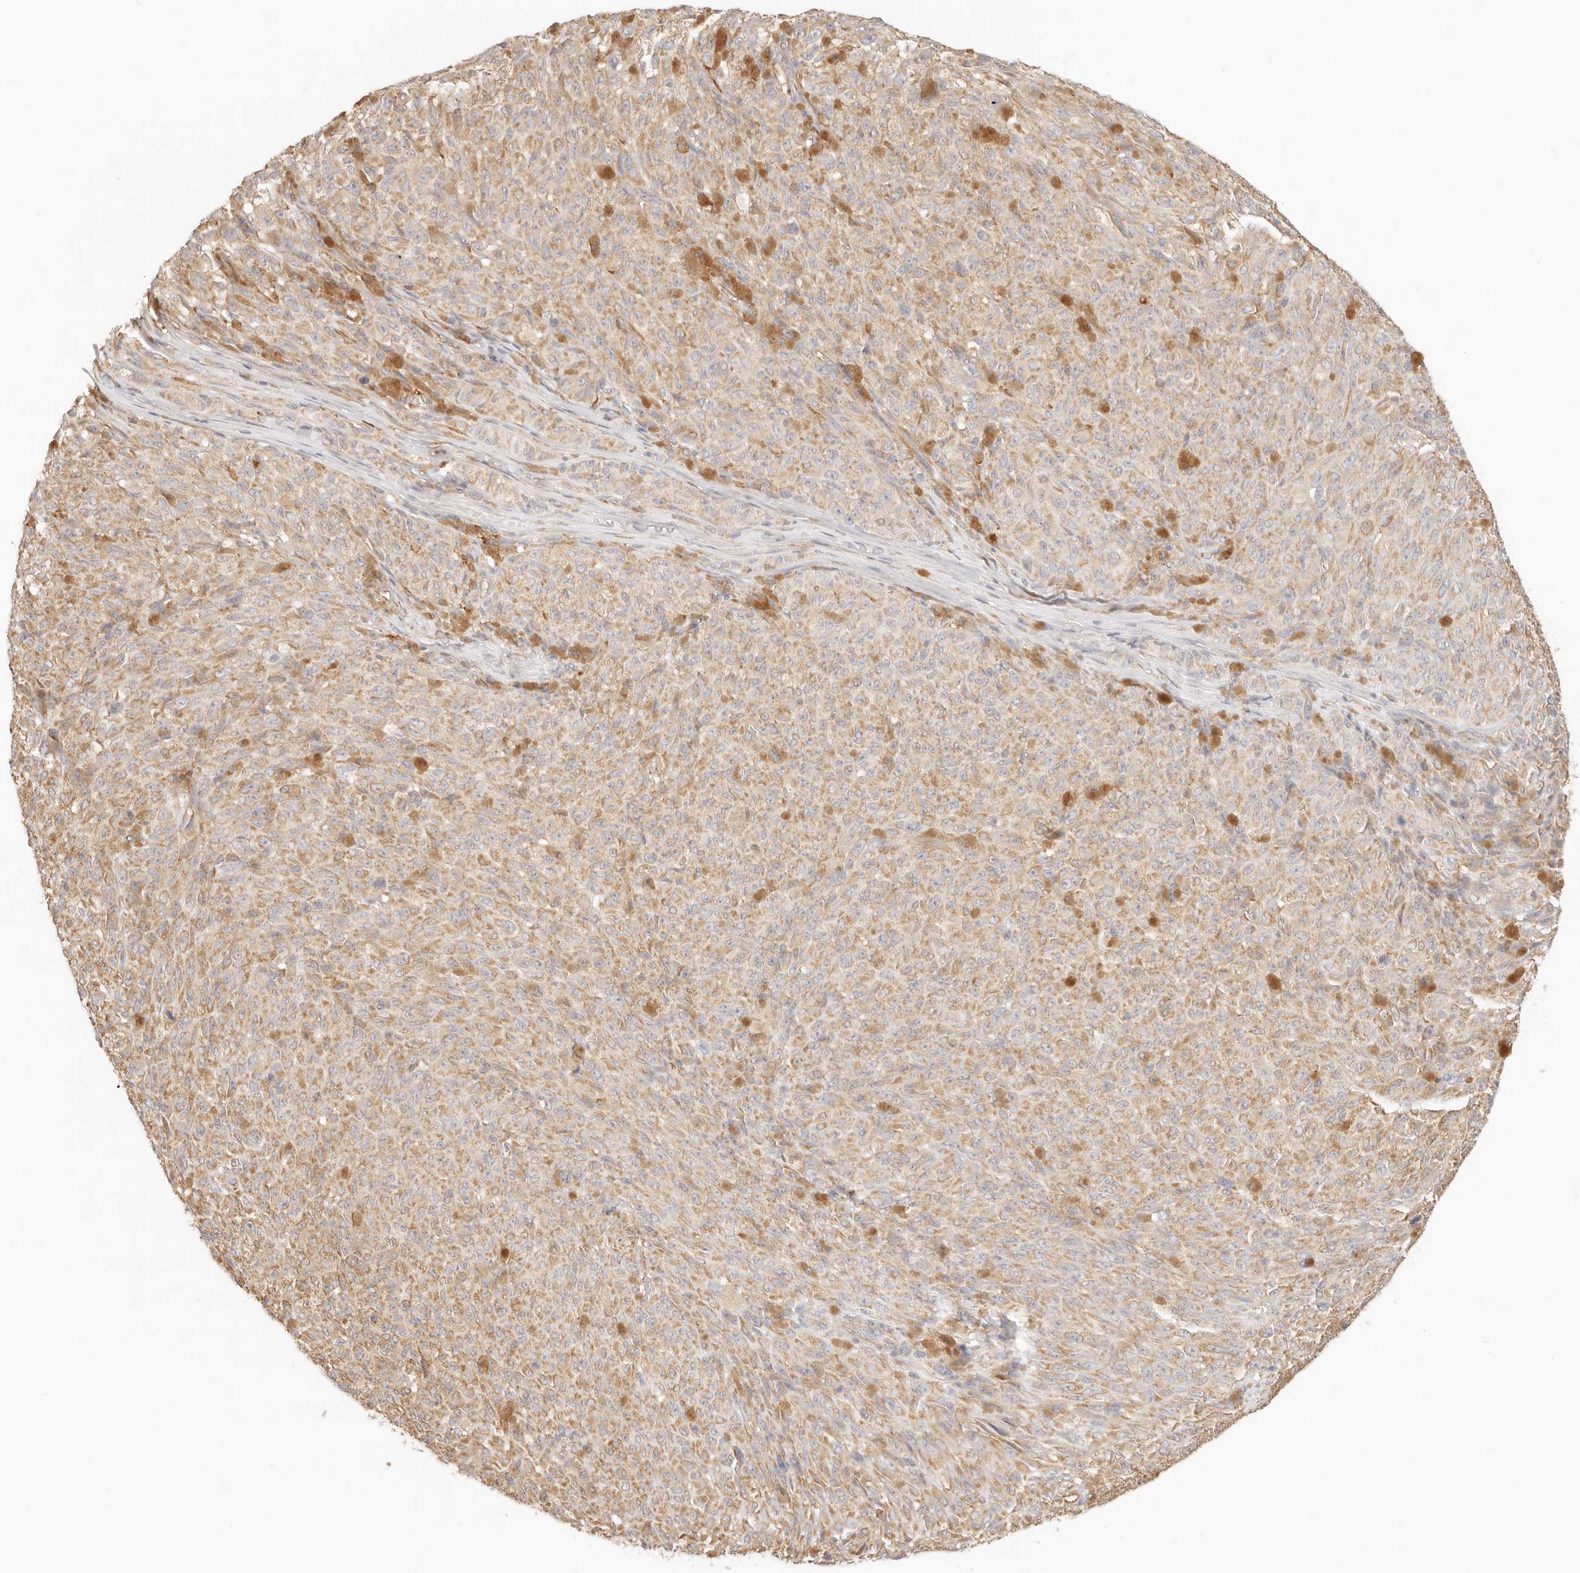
{"staining": {"intensity": "moderate", "quantity": ">75%", "location": "cytoplasmic/membranous"}, "tissue": "melanoma", "cell_type": "Tumor cells", "image_type": "cancer", "snomed": [{"axis": "morphology", "description": "Malignant melanoma, NOS"}, {"axis": "topography", "description": "Skin"}], "caption": "Tumor cells show moderate cytoplasmic/membranous expression in about >75% of cells in malignant melanoma.", "gene": "ZC3H11A", "patient": {"sex": "female", "age": 82}}